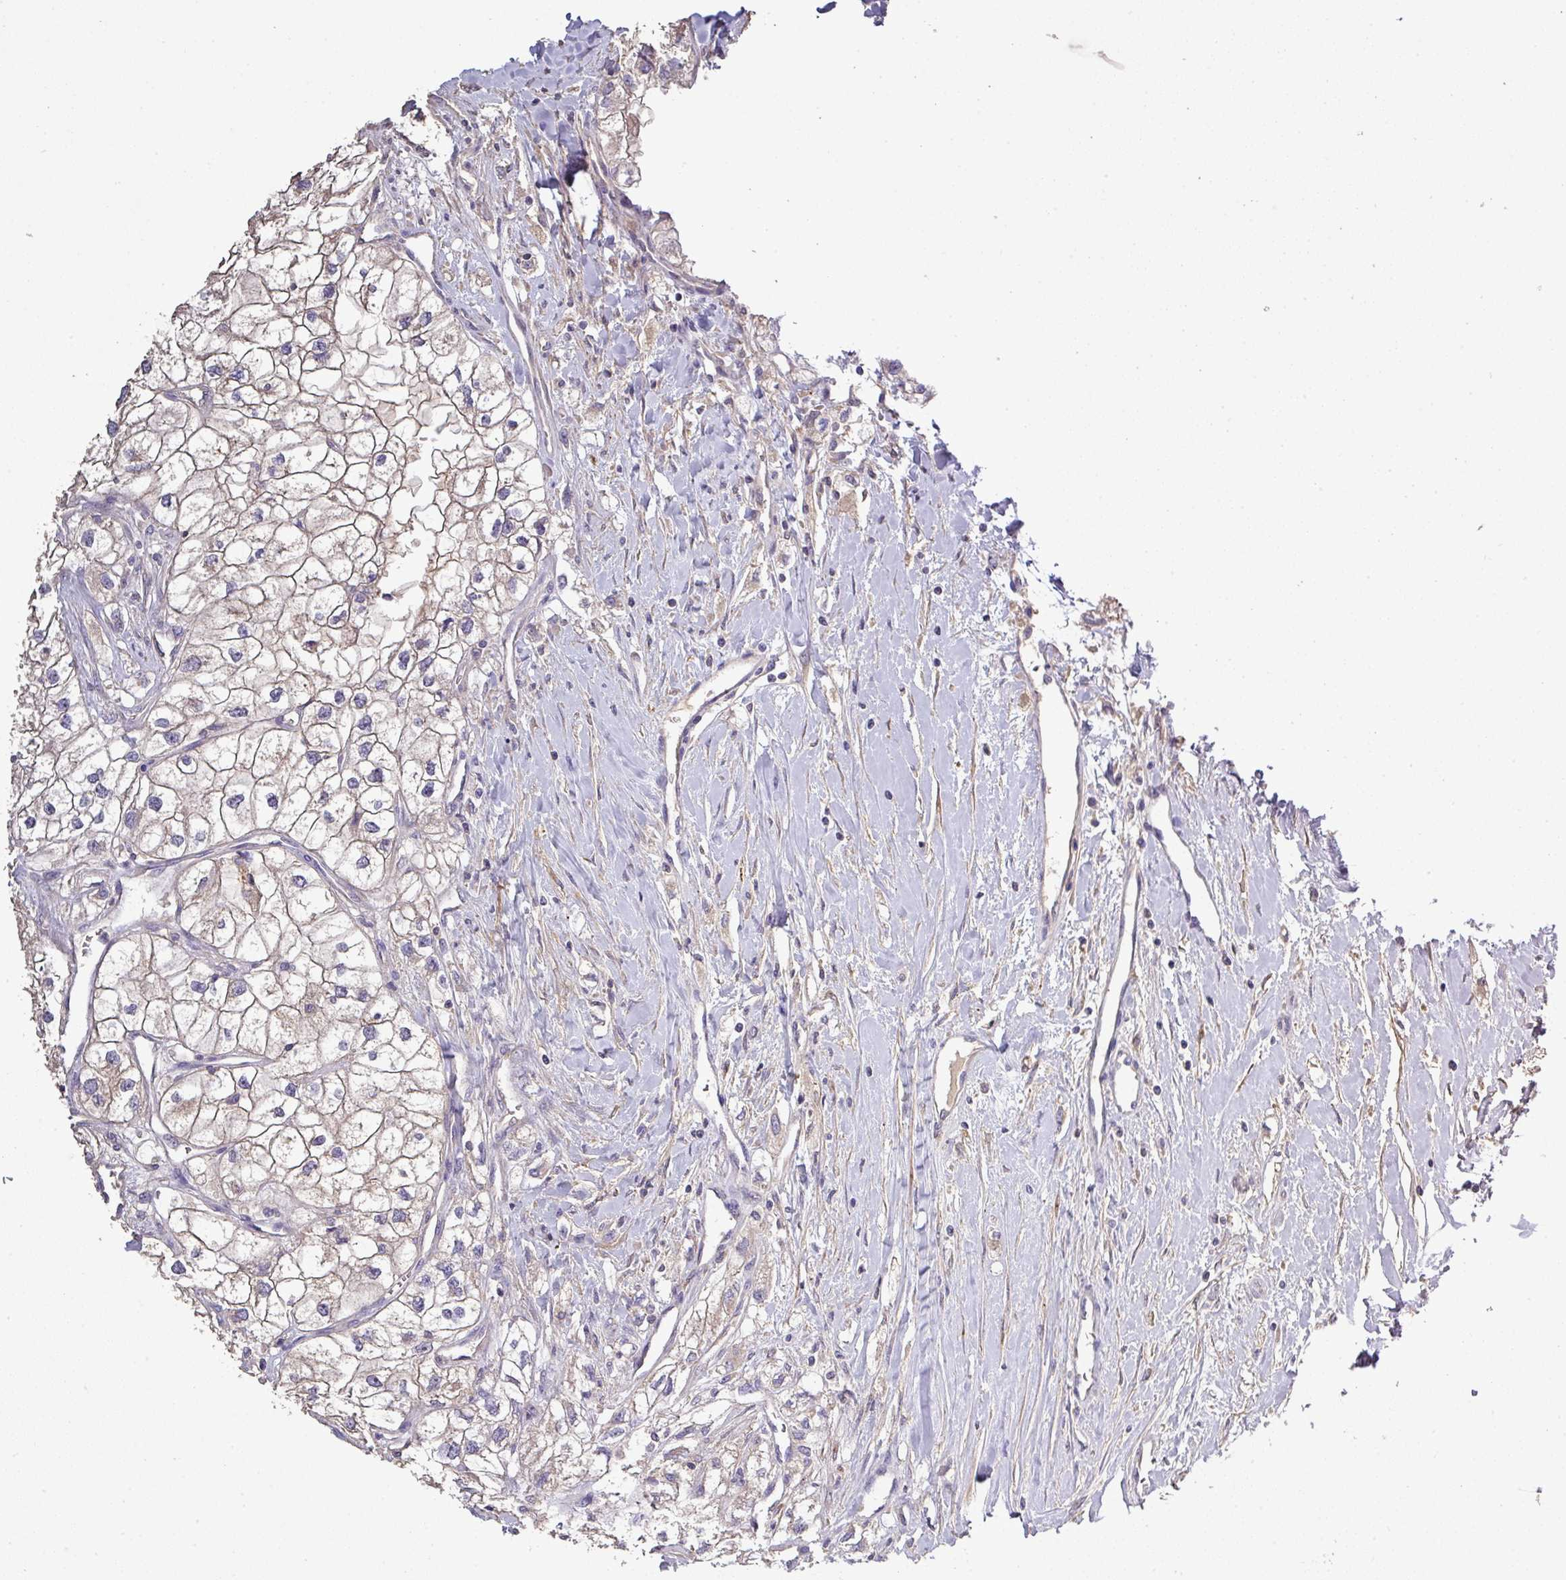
{"staining": {"intensity": "weak", "quantity": "25%-75%", "location": "cytoplasmic/membranous"}, "tissue": "renal cancer", "cell_type": "Tumor cells", "image_type": "cancer", "snomed": [{"axis": "morphology", "description": "Adenocarcinoma, NOS"}, {"axis": "topography", "description": "Kidney"}], "caption": "Weak cytoplasmic/membranous staining is identified in about 25%-75% of tumor cells in adenocarcinoma (renal). (Brightfield microscopy of DAB IHC at high magnification).", "gene": "ISLR", "patient": {"sex": "male", "age": 59}}